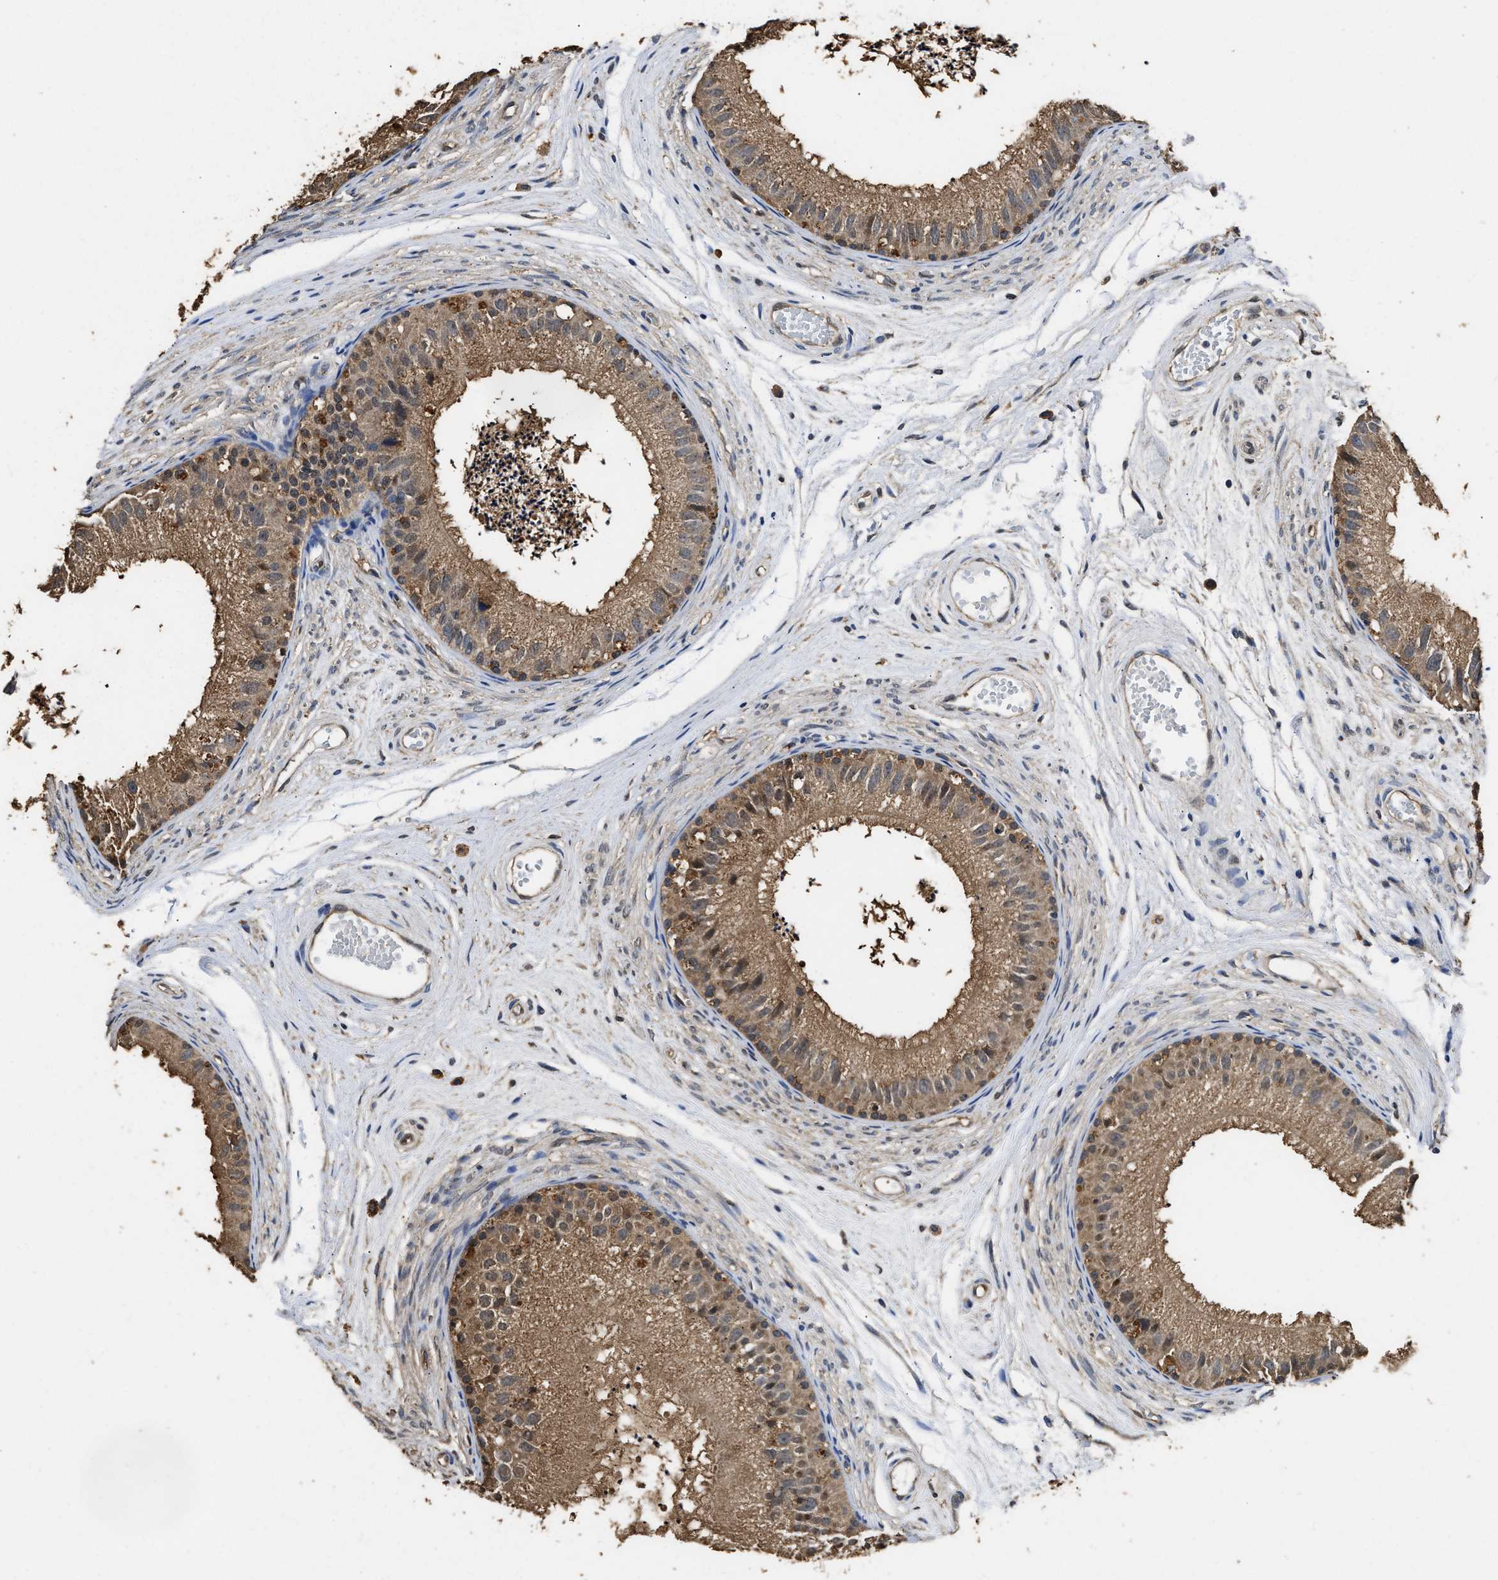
{"staining": {"intensity": "moderate", "quantity": ">75%", "location": "cytoplasmic/membranous"}, "tissue": "epididymis", "cell_type": "Glandular cells", "image_type": "normal", "snomed": [{"axis": "morphology", "description": "Normal tissue, NOS"}, {"axis": "topography", "description": "Epididymis"}], "caption": "Unremarkable epididymis shows moderate cytoplasmic/membranous positivity in approximately >75% of glandular cells, visualized by immunohistochemistry. (IHC, brightfield microscopy, high magnification).", "gene": "YWHAE", "patient": {"sex": "male", "age": 56}}